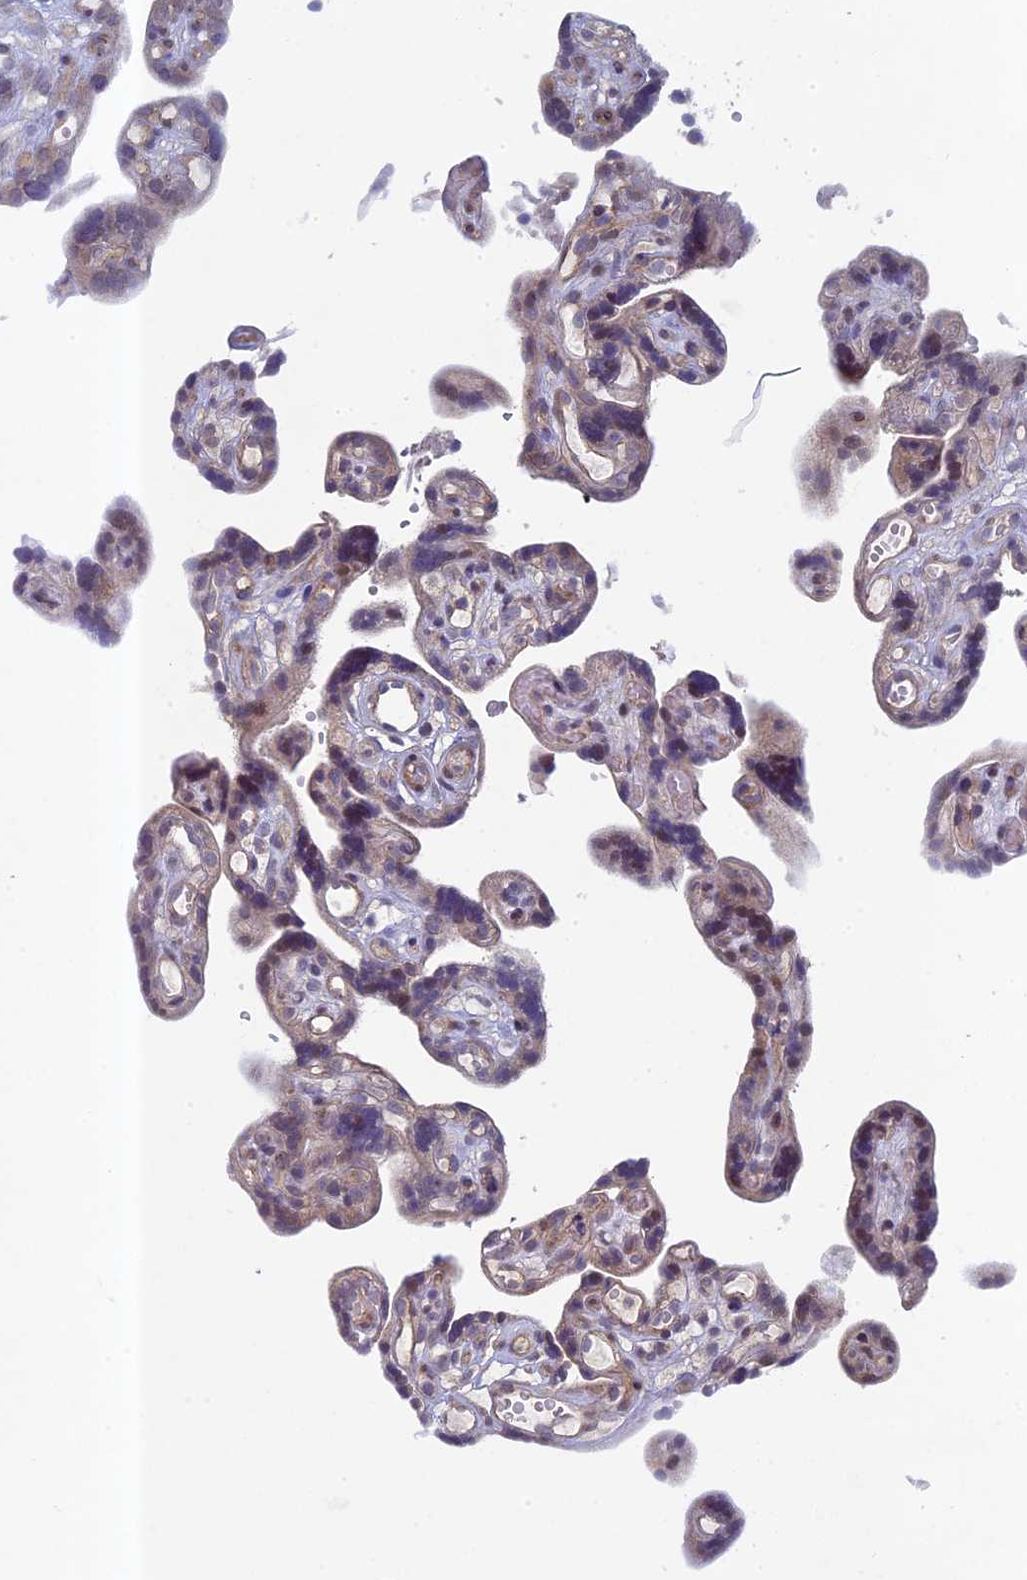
{"staining": {"intensity": "moderate", "quantity": "<25%", "location": "cytoplasmic/membranous,nuclear"}, "tissue": "placenta", "cell_type": "Decidual cells", "image_type": "normal", "snomed": [{"axis": "morphology", "description": "Normal tissue, NOS"}, {"axis": "topography", "description": "Placenta"}], "caption": "Immunohistochemical staining of unremarkable placenta demonstrates <25% levels of moderate cytoplasmic/membranous,nuclear protein positivity in about <25% of decidual cells. (DAB (3,3'-diaminobenzidine) IHC, brown staining for protein, blue staining for nuclei).", "gene": "DIXDC1", "patient": {"sex": "female", "age": 30}}